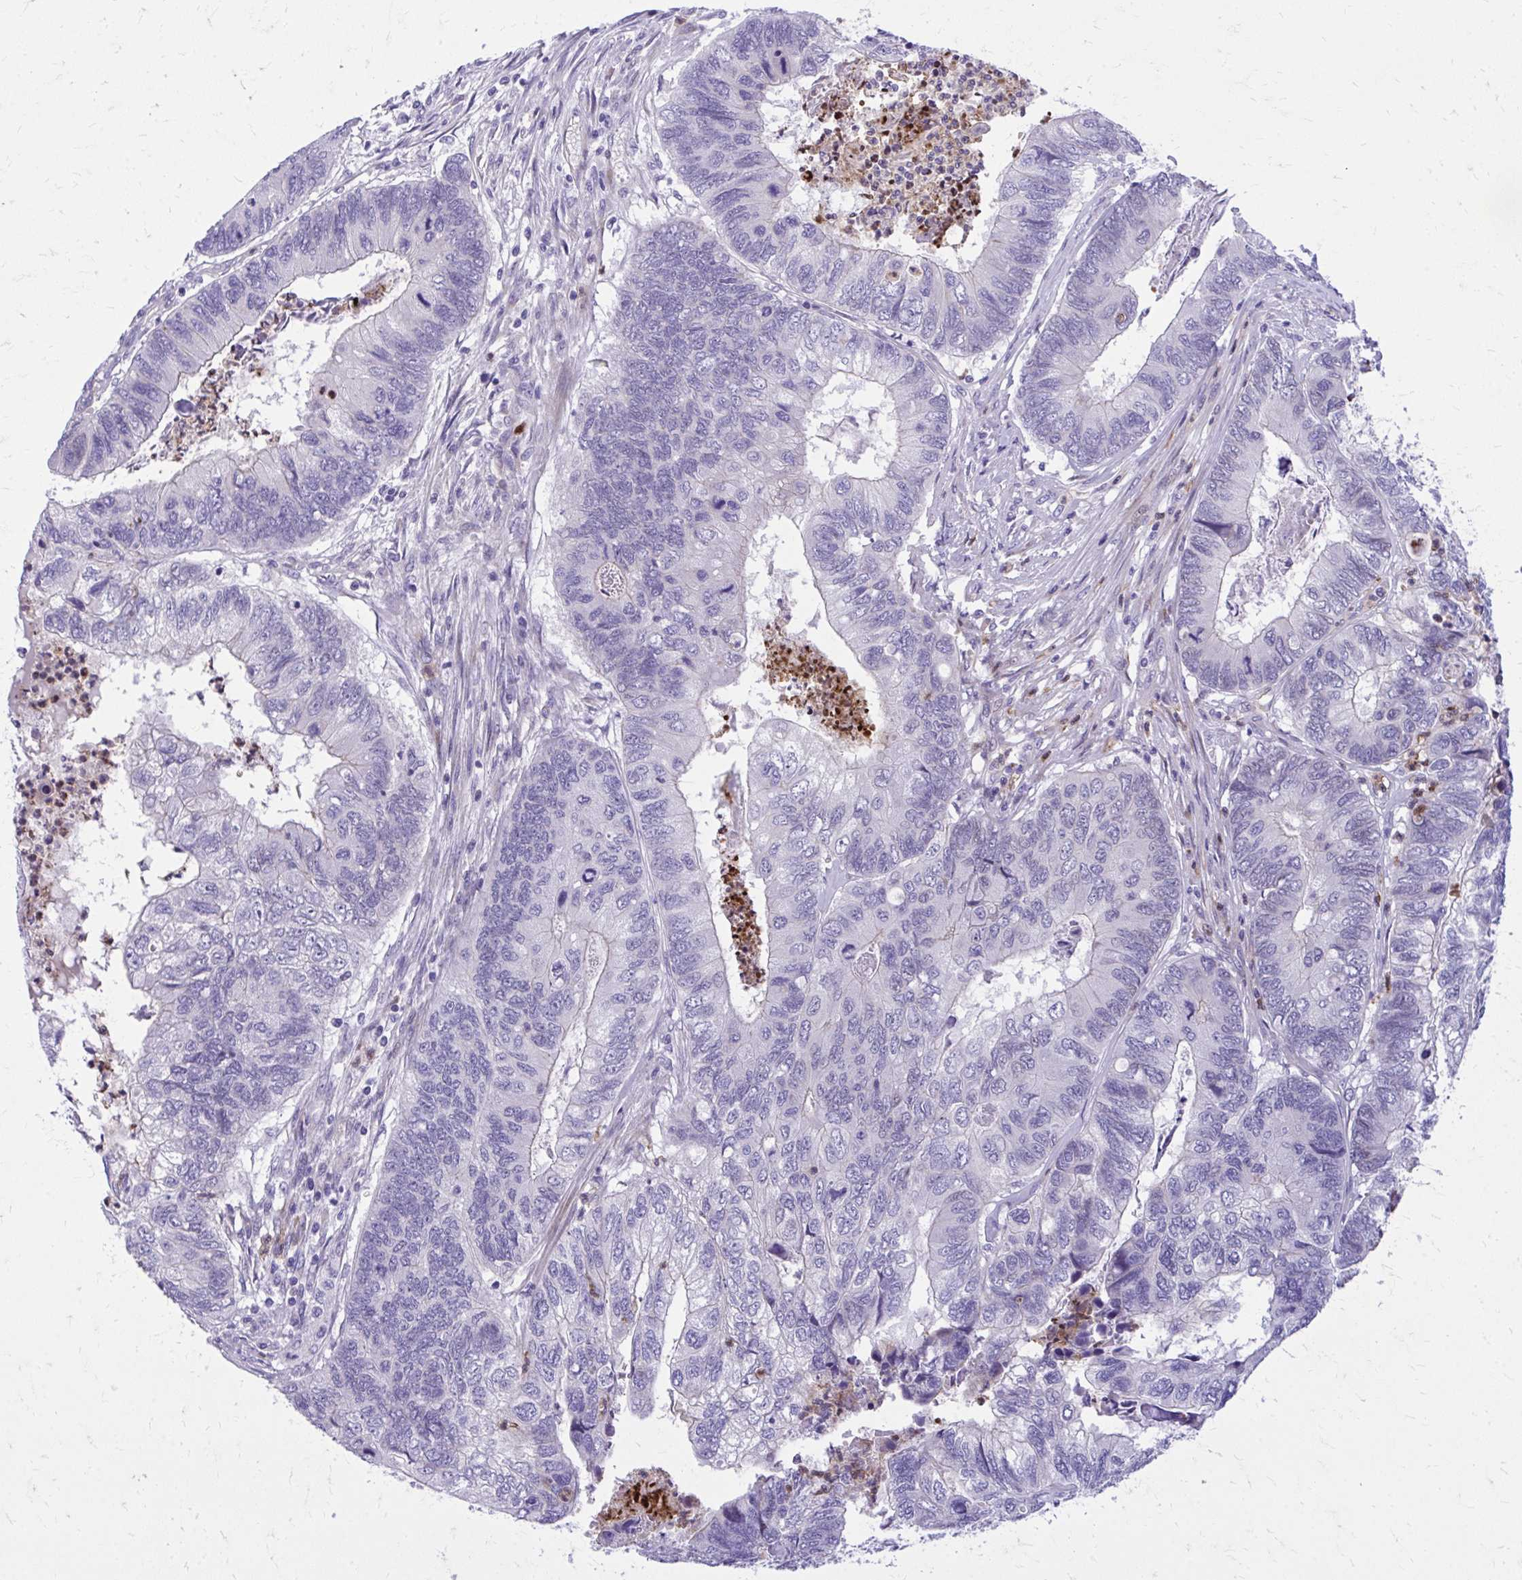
{"staining": {"intensity": "negative", "quantity": "none", "location": "none"}, "tissue": "colorectal cancer", "cell_type": "Tumor cells", "image_type": "cancer", "snomed": [{"axis": "morphology", "description": "Adenocarcinoma, NOS"}, {"axis": "topography", "description": "Colon"}], "caption": "Human colorectal adenocarcinoma stained for a protein using immunohistochemistry demonstrates no positivity in tumor cells.", "gene": "ADAMTSL1", "patient": {"sex": "female", "age": 67}}